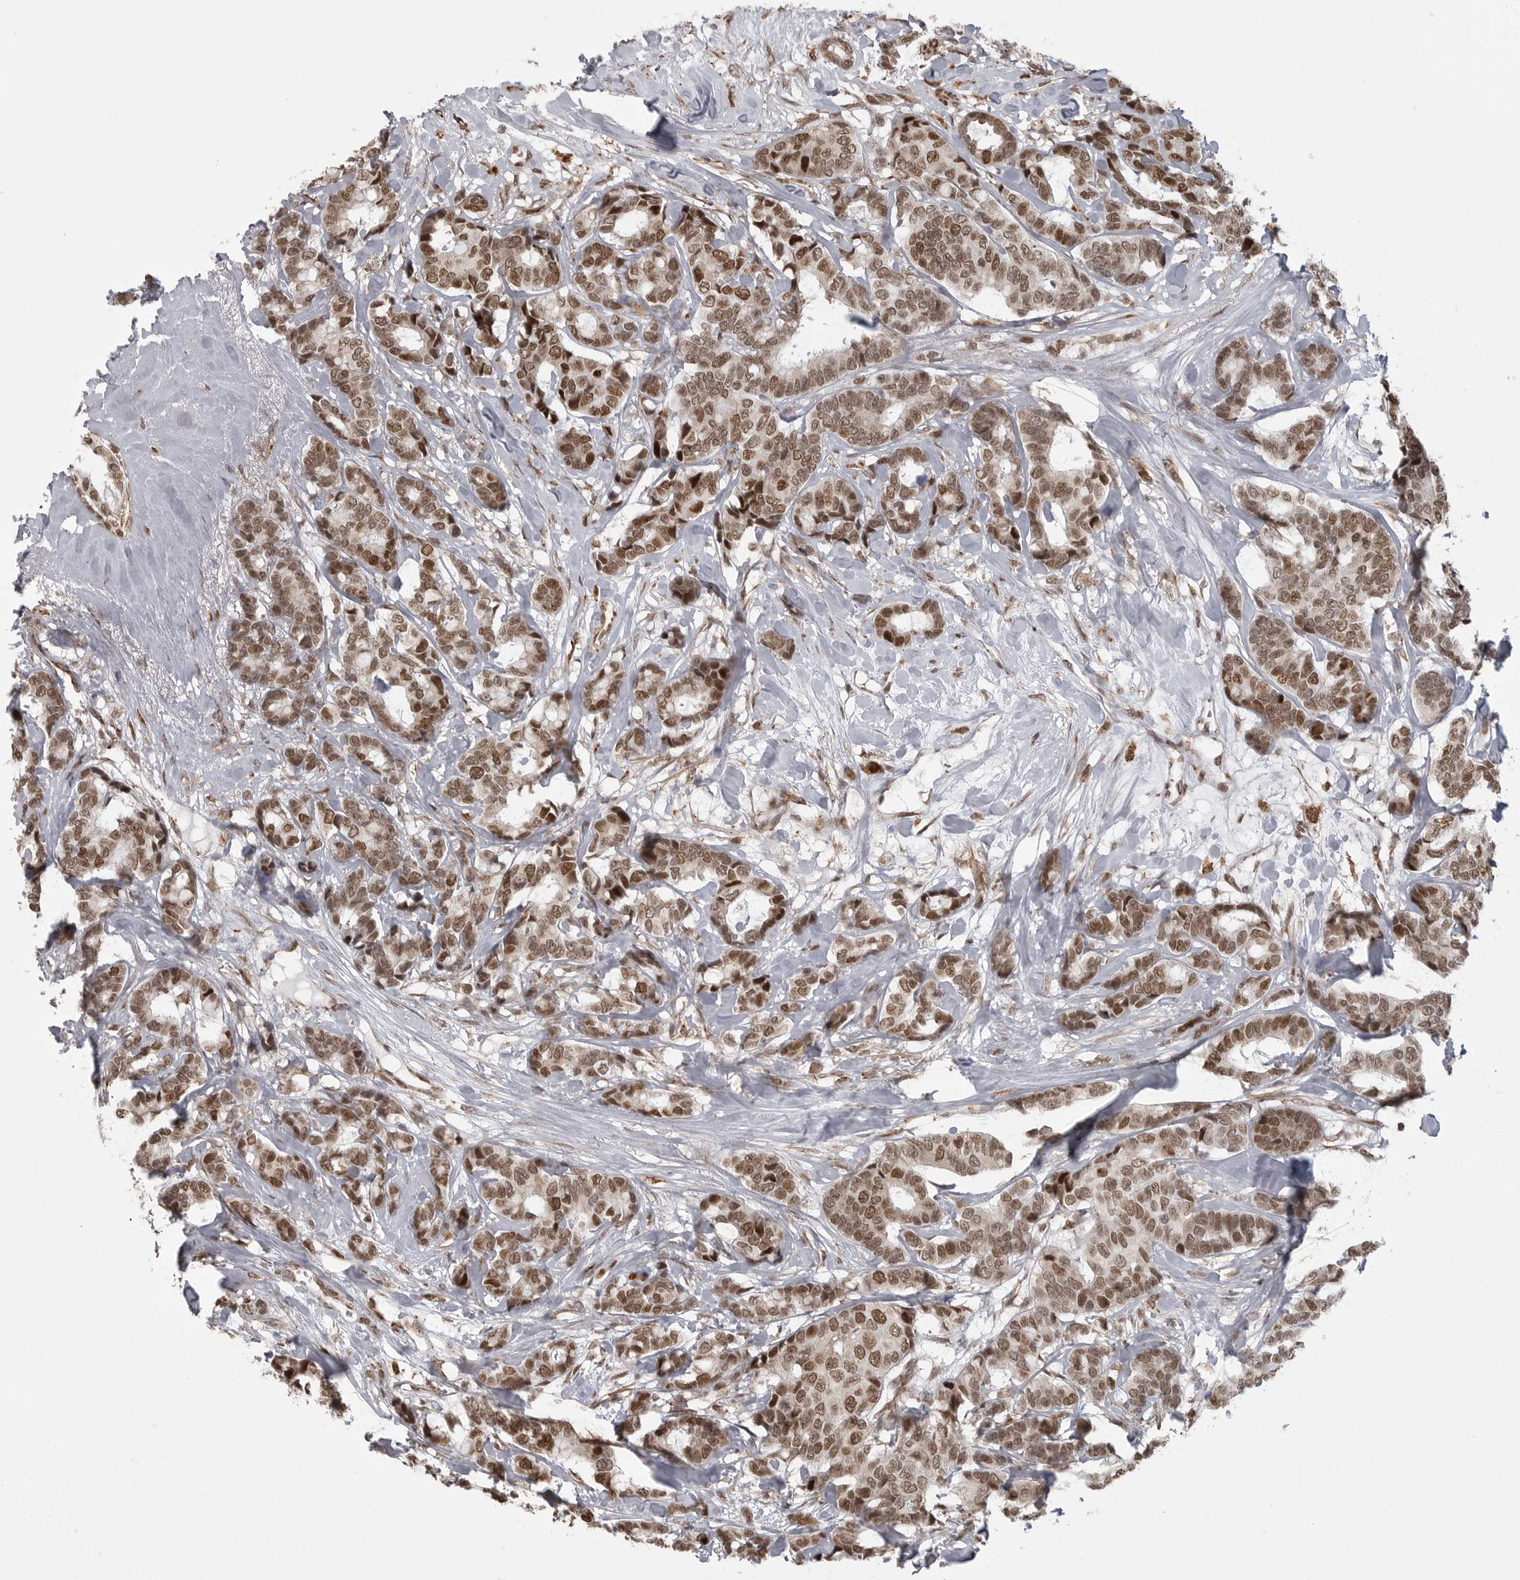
{"staining": {"intensity": "moderate", "quantity": ">75%", "location": "nuclear"}, "tissue": "breast cancer", "cell_type": "Tumor cells", "image_type": "cancer", "snomed": [{"axis": "morphology", "description": "Duct carcinoma"}, {"axis": "topography", "description": "Breast"}], "caption": "Intraductal carcinoma (breast) stained for a protein (brown) exhibits moderate nuclear positive expression in approximately >75% of tumor cells.", "gene": "ISG20L2", "patient": {"sex": "female", "age": 87}}